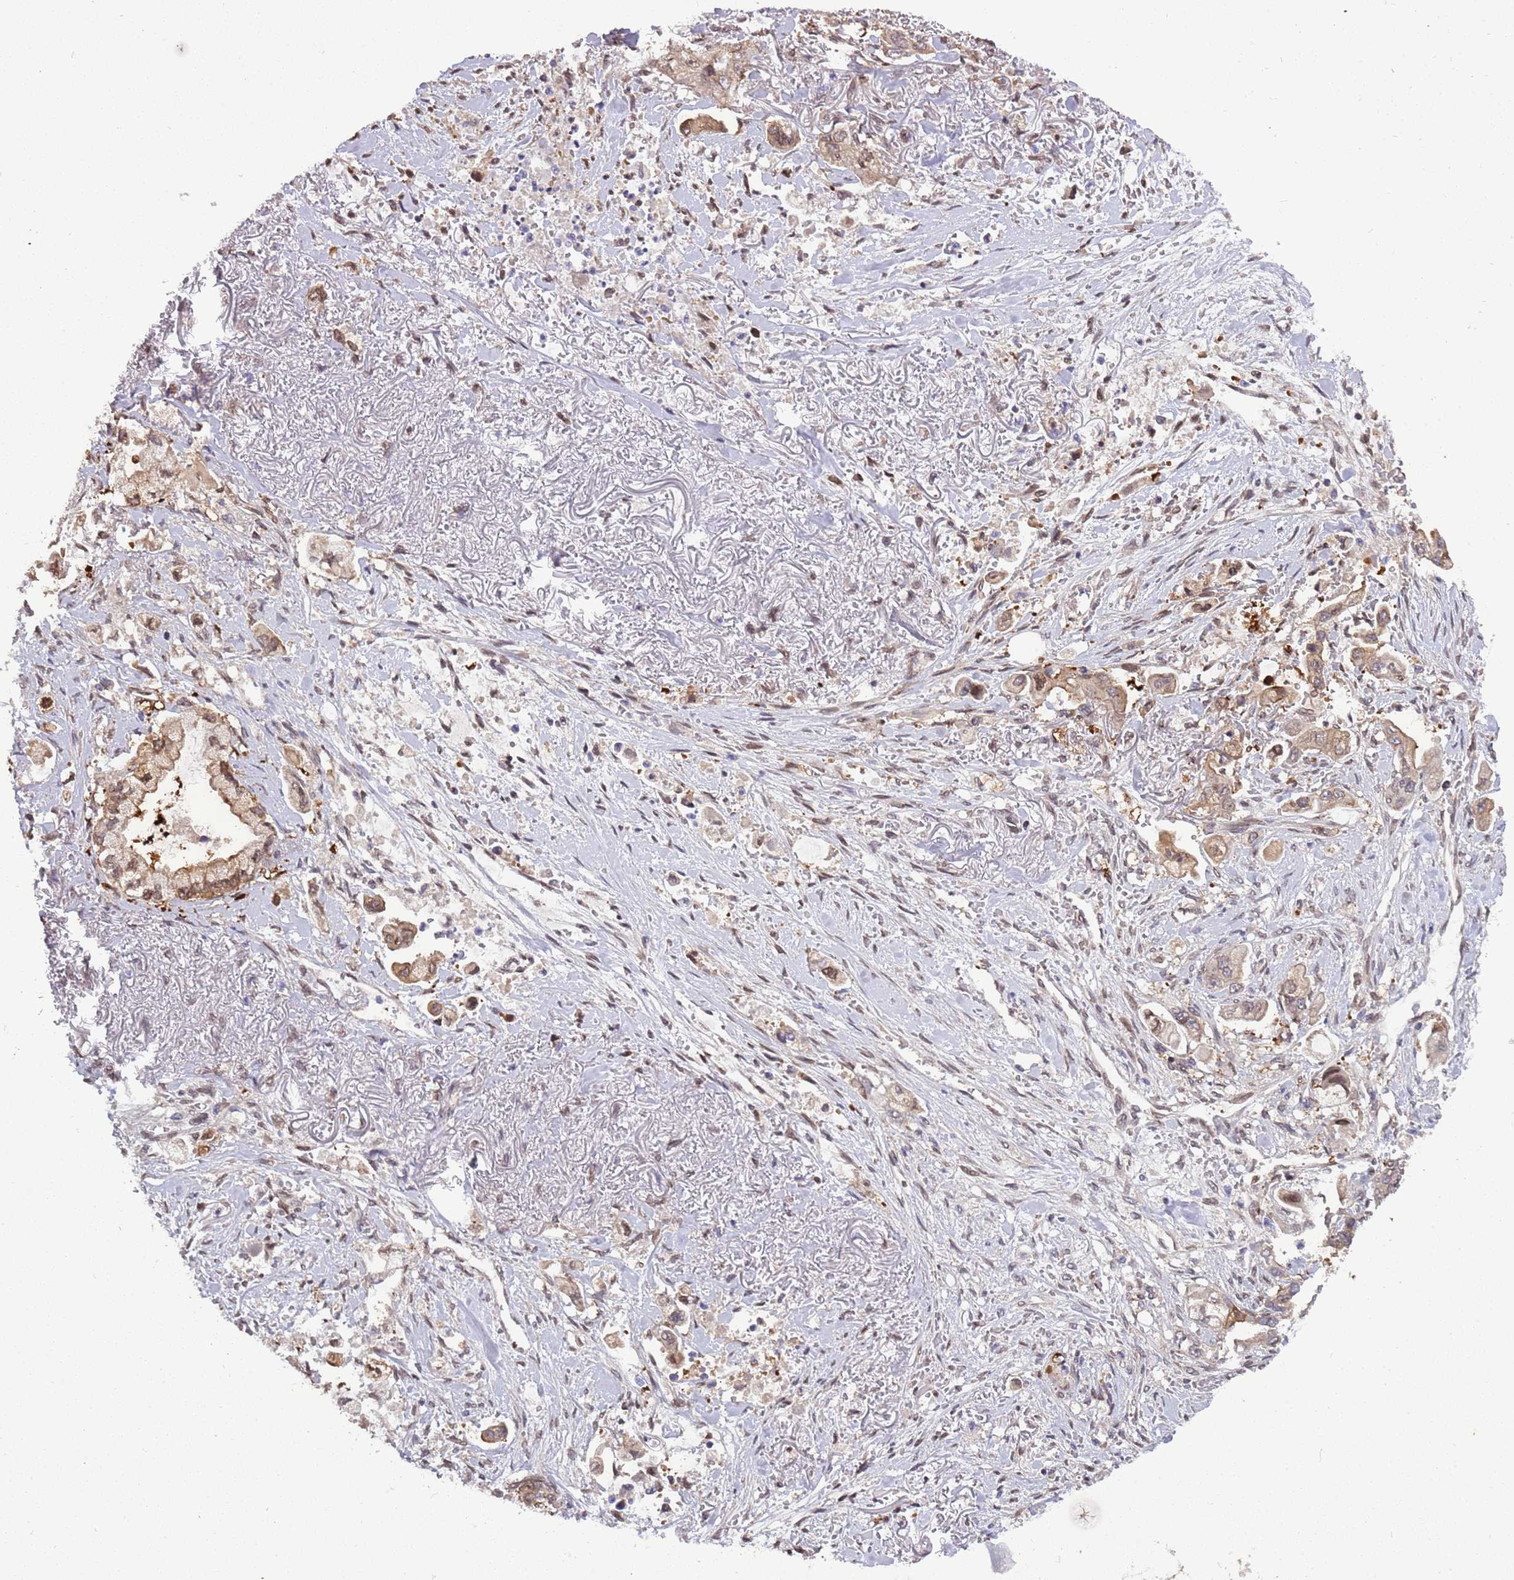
{"staining": {"intensity": "moderate", "quantity": "25%-75%", "location": "cytoplasmic/membranous,nuclear"}, "tissue": "stomach cancer", "cell_type": "Tumor cells", "image_type": "cancer", "snomed": [{"axis": "morphology", "description": "Adenocarcinoma, NOS"}, {"axis": "topography", "description": "Stomach"}], "caption": "Protein staining exhibits moderate cytoplasmic/membranous and nuclear expression in about 25%-75% of tumor cells in stomach adenocarcinoma.", "gene": "ZNF665", "patient": {"sex": "male", "age": 62}}